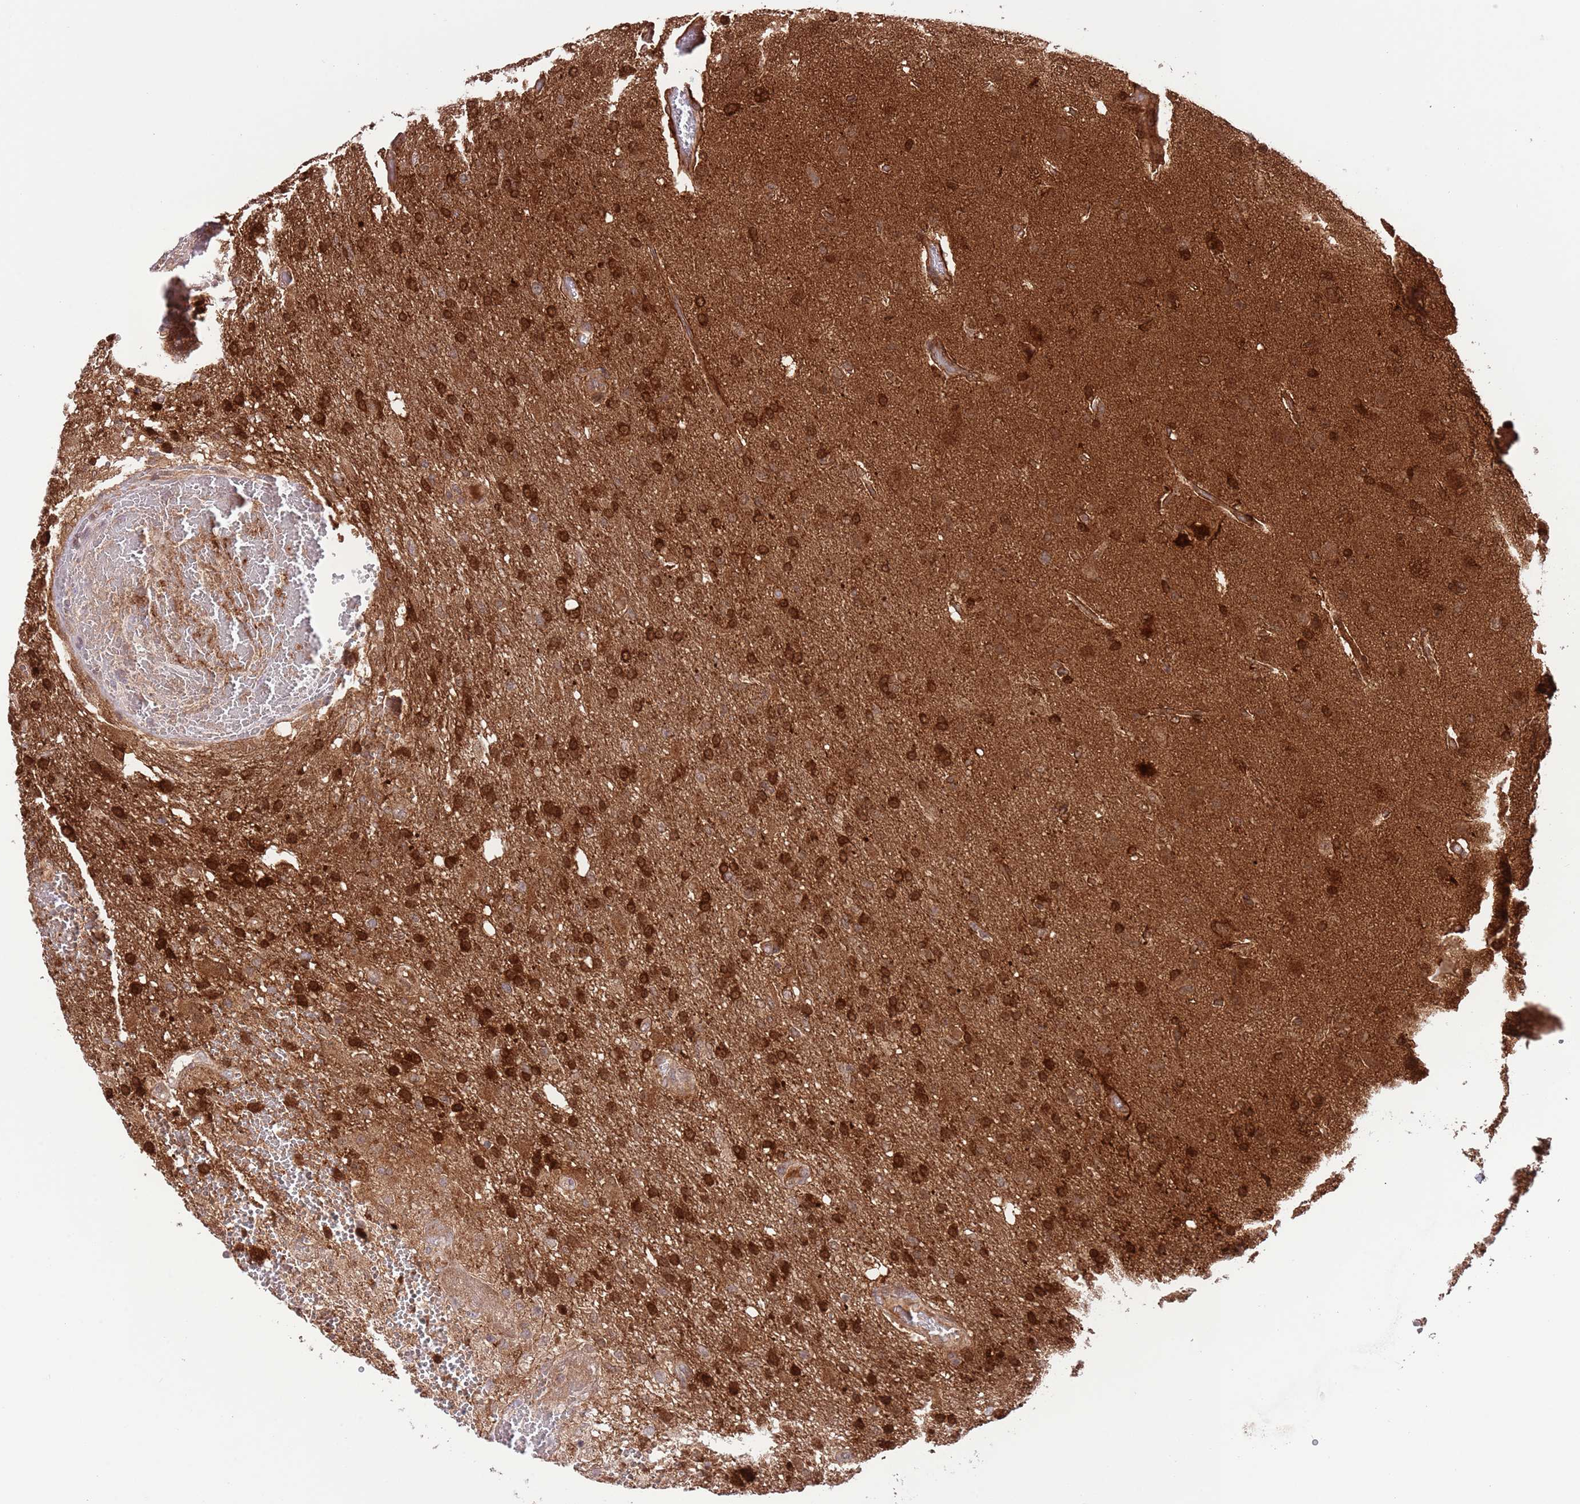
{"staining": {"intensity": "strong", "quantity": ">75%", "location": "cytoplasmic/membranous,nuclear"}, "tissue": "glioma", "cell_type": "Tumor cells", "image_type": "cancer", "snomed": [{"axis": "morphology", "description": "Glioma, malignant, High grade"}, {"axis": "topography", "description": "Brain"}], "caption": "A high-resolution micrograph shows immunohistochemistry staining of glioma, which shows strong cytoplasmic/membranous and nuclear expression in about >75% of tumor cells.", "gene": "HDHD2", "patient": {"sex": "female", "age": 74}}